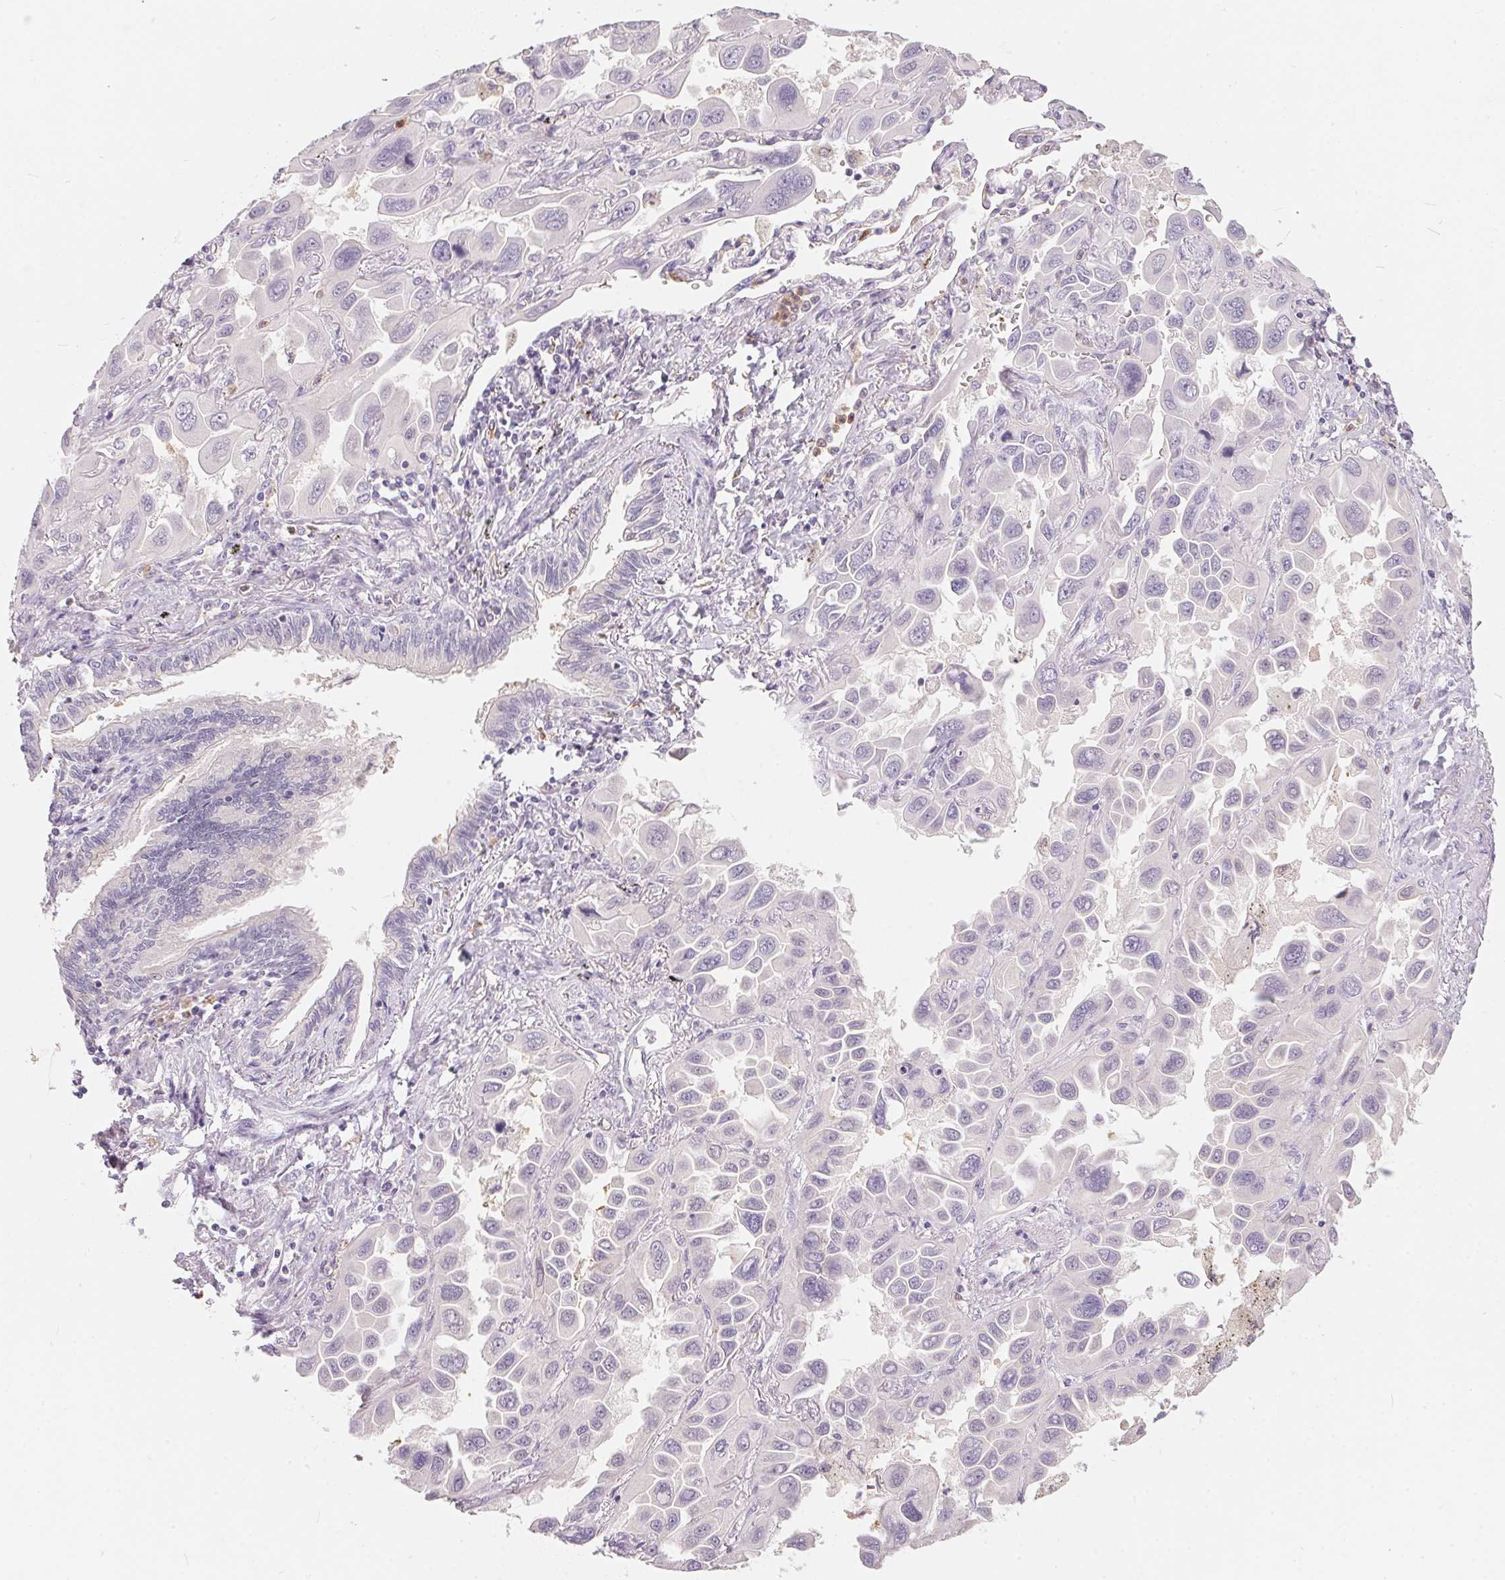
{"staining": {"intensity": "negative", "quantity": "none", "location": "none"}, "tissue": "lung cancer", "cell_type": "Tumor cells", "image_type": "cancer", "snomed": [{"axis": "morphology", "description": "Adenocarcinoma, NOS"}, {"axis": "topography", "description": "Lung"}], "caption": "Immunohistochemistry (IHC) micrograph of human lung adenocarcinoma stained for a protein (brown), which shows no staining in tumor cells.", "gene": "SERPINB1", "patient": {"sex": "male", "age": 64}}